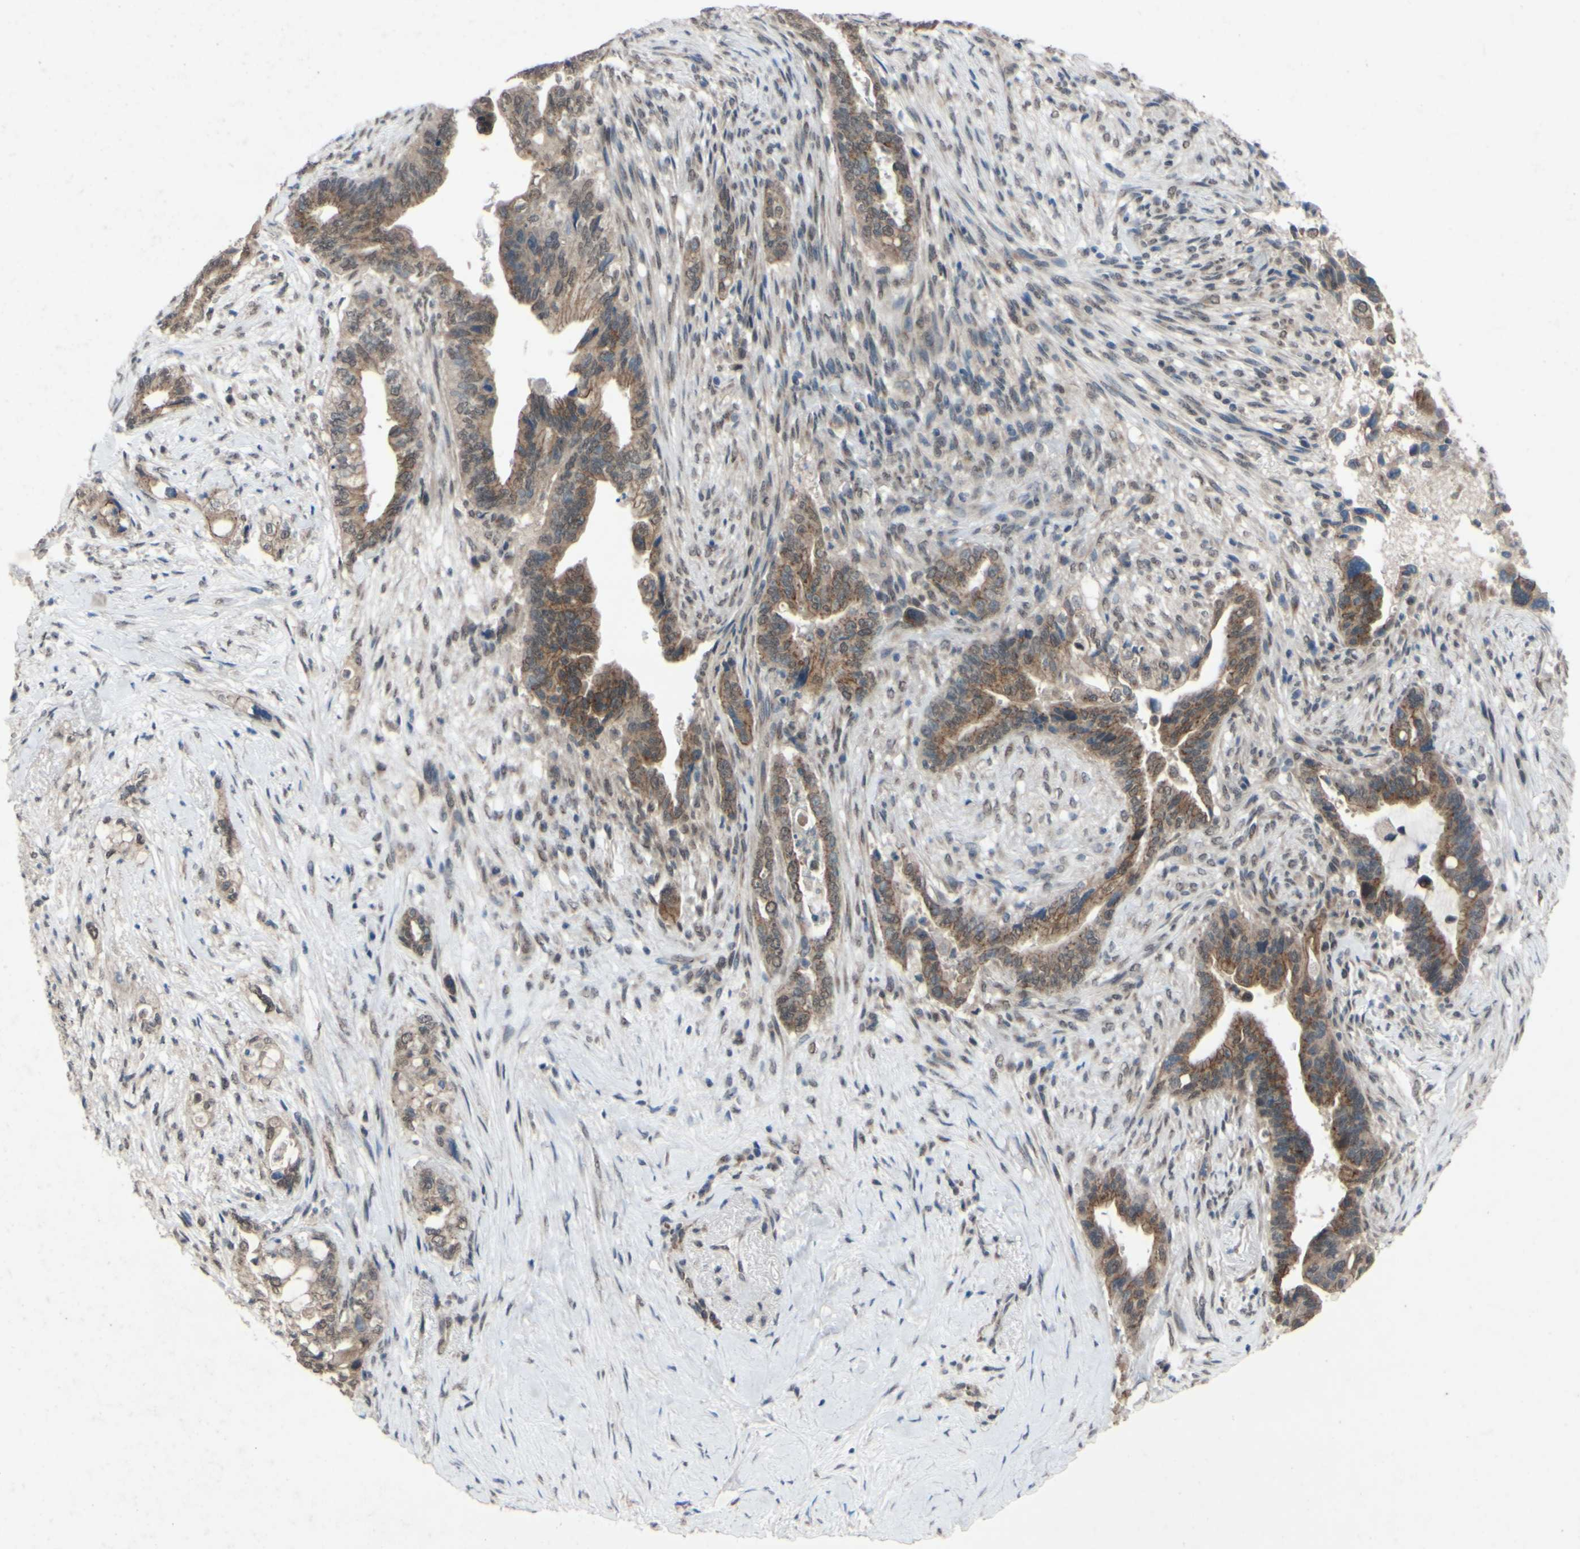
{"staining": {"intensity": "moderate", "quantity": ">75%", "location": "cytoplasmic/membranous"}, "tissue": "pancreatic cancer", "cell_type": "Tumor cells", "image_type": "cancer", "snomed": [{"axis": "morphology", "description": "Adenocarcinoma, NOS"}, {"axis": "topography", "description": "Pancreas"}], "caption": "About >75% of tumor cells in adenocarcinoma (pancreatic) display moderate cytoplasmic/membranous protein expression as visualized by brown immunohistochemical staining.", "gene": "CDCP1", "patient": {"sex": "male", "age": 70}}